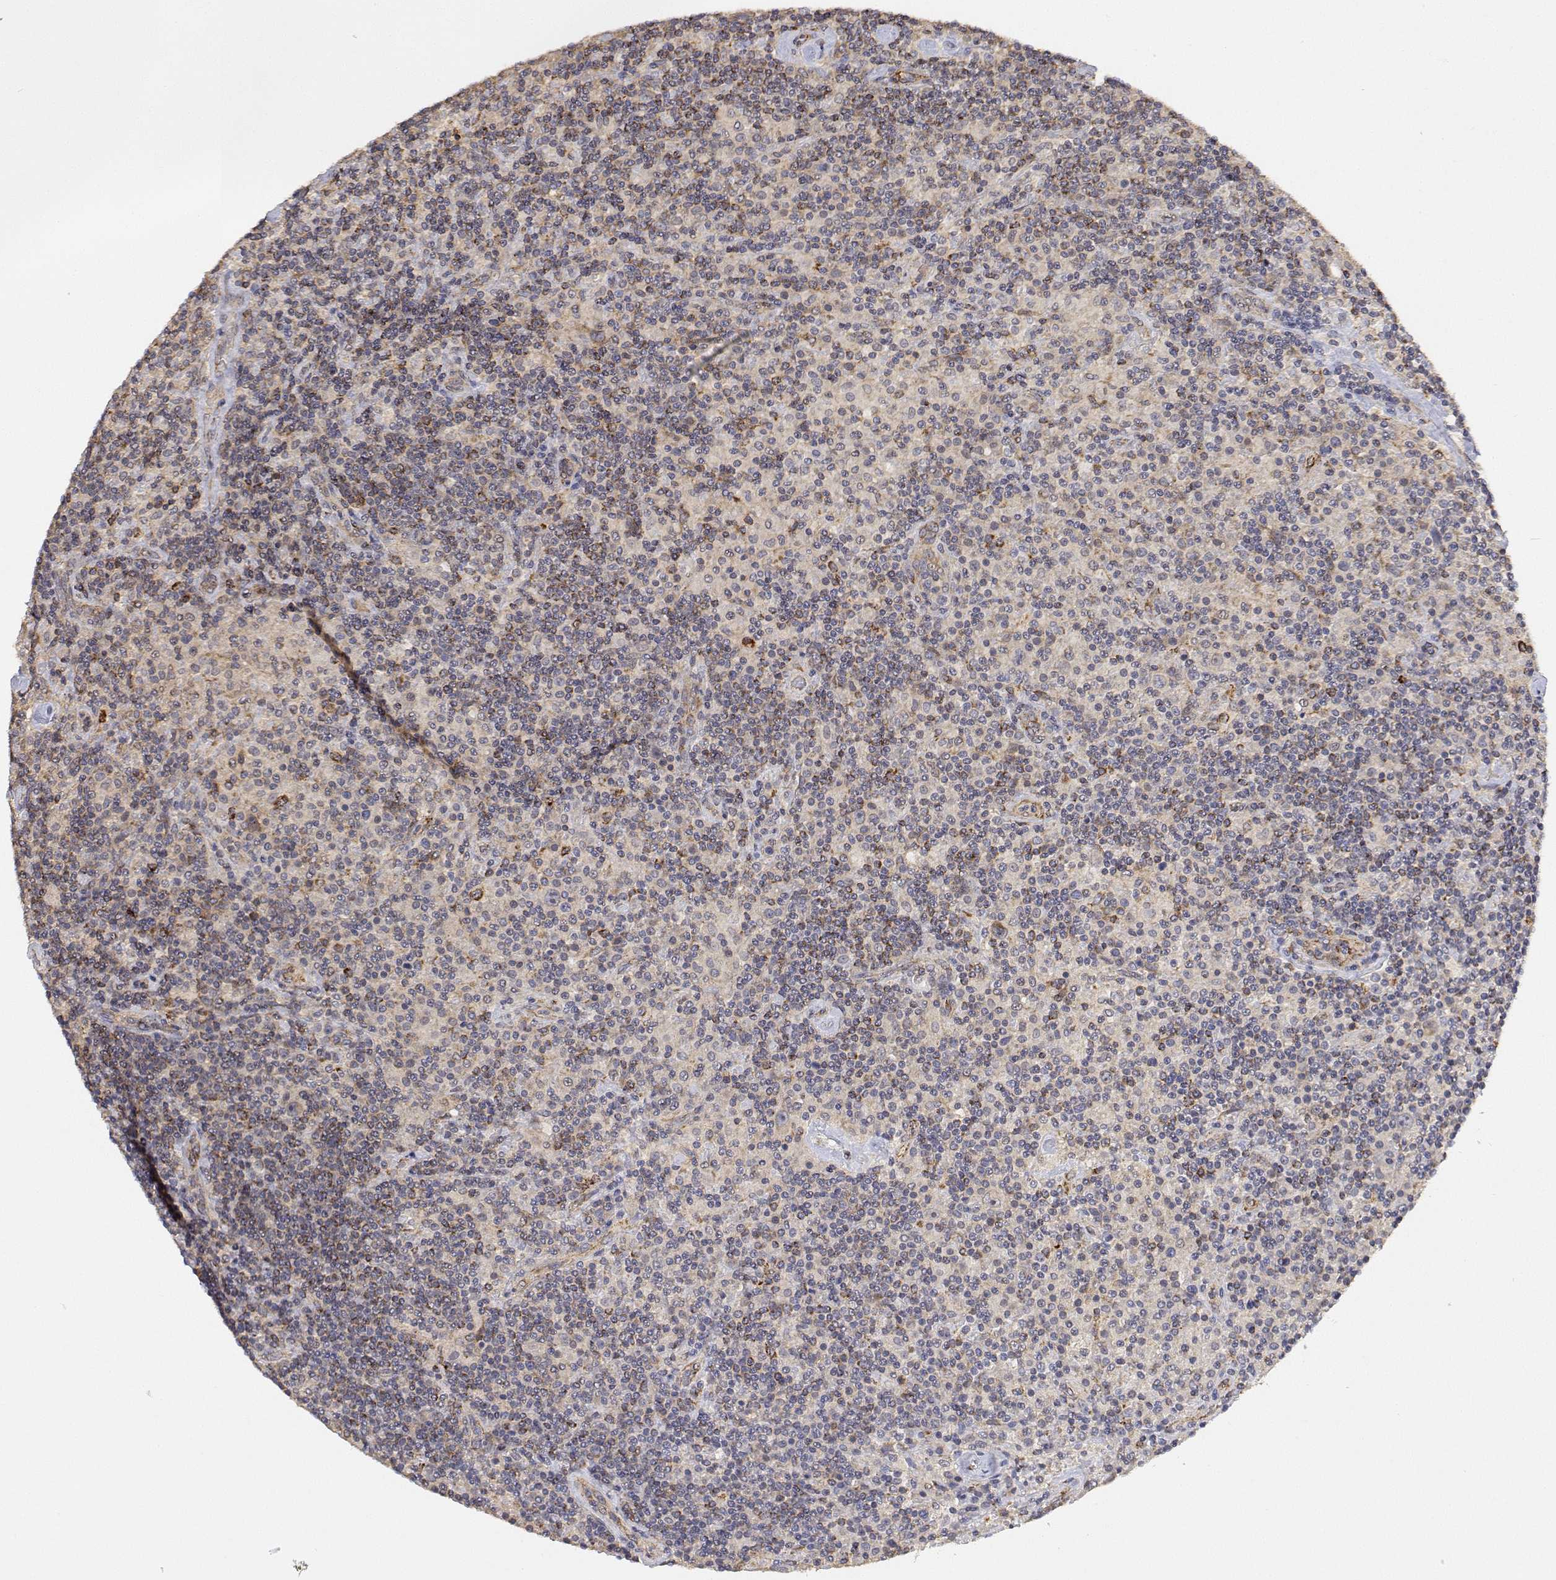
{"staining": {"intensity": "moderate", "quantity": "<25%", "location": "cytoplasmic/membranous"}, "tissue": "lymphoma", "cell_type": "Tumor cells", "image_type": "cancer", "snomed": [{"axis": "morphology", "description": "Hodgkin's disease, NOS"}, {"axis": "topography", "description": "Lymph node"}], "caption": "DAB immunohistochemical staining of human lymphoma reveals moderate cytoplasmic/membranous protein expression in approximately <25% of tumor cells. (IHC, brightfield microscopy, high magnification).", "gene": "LONRF3", "patient": {"sex": "male", "age": 70}}